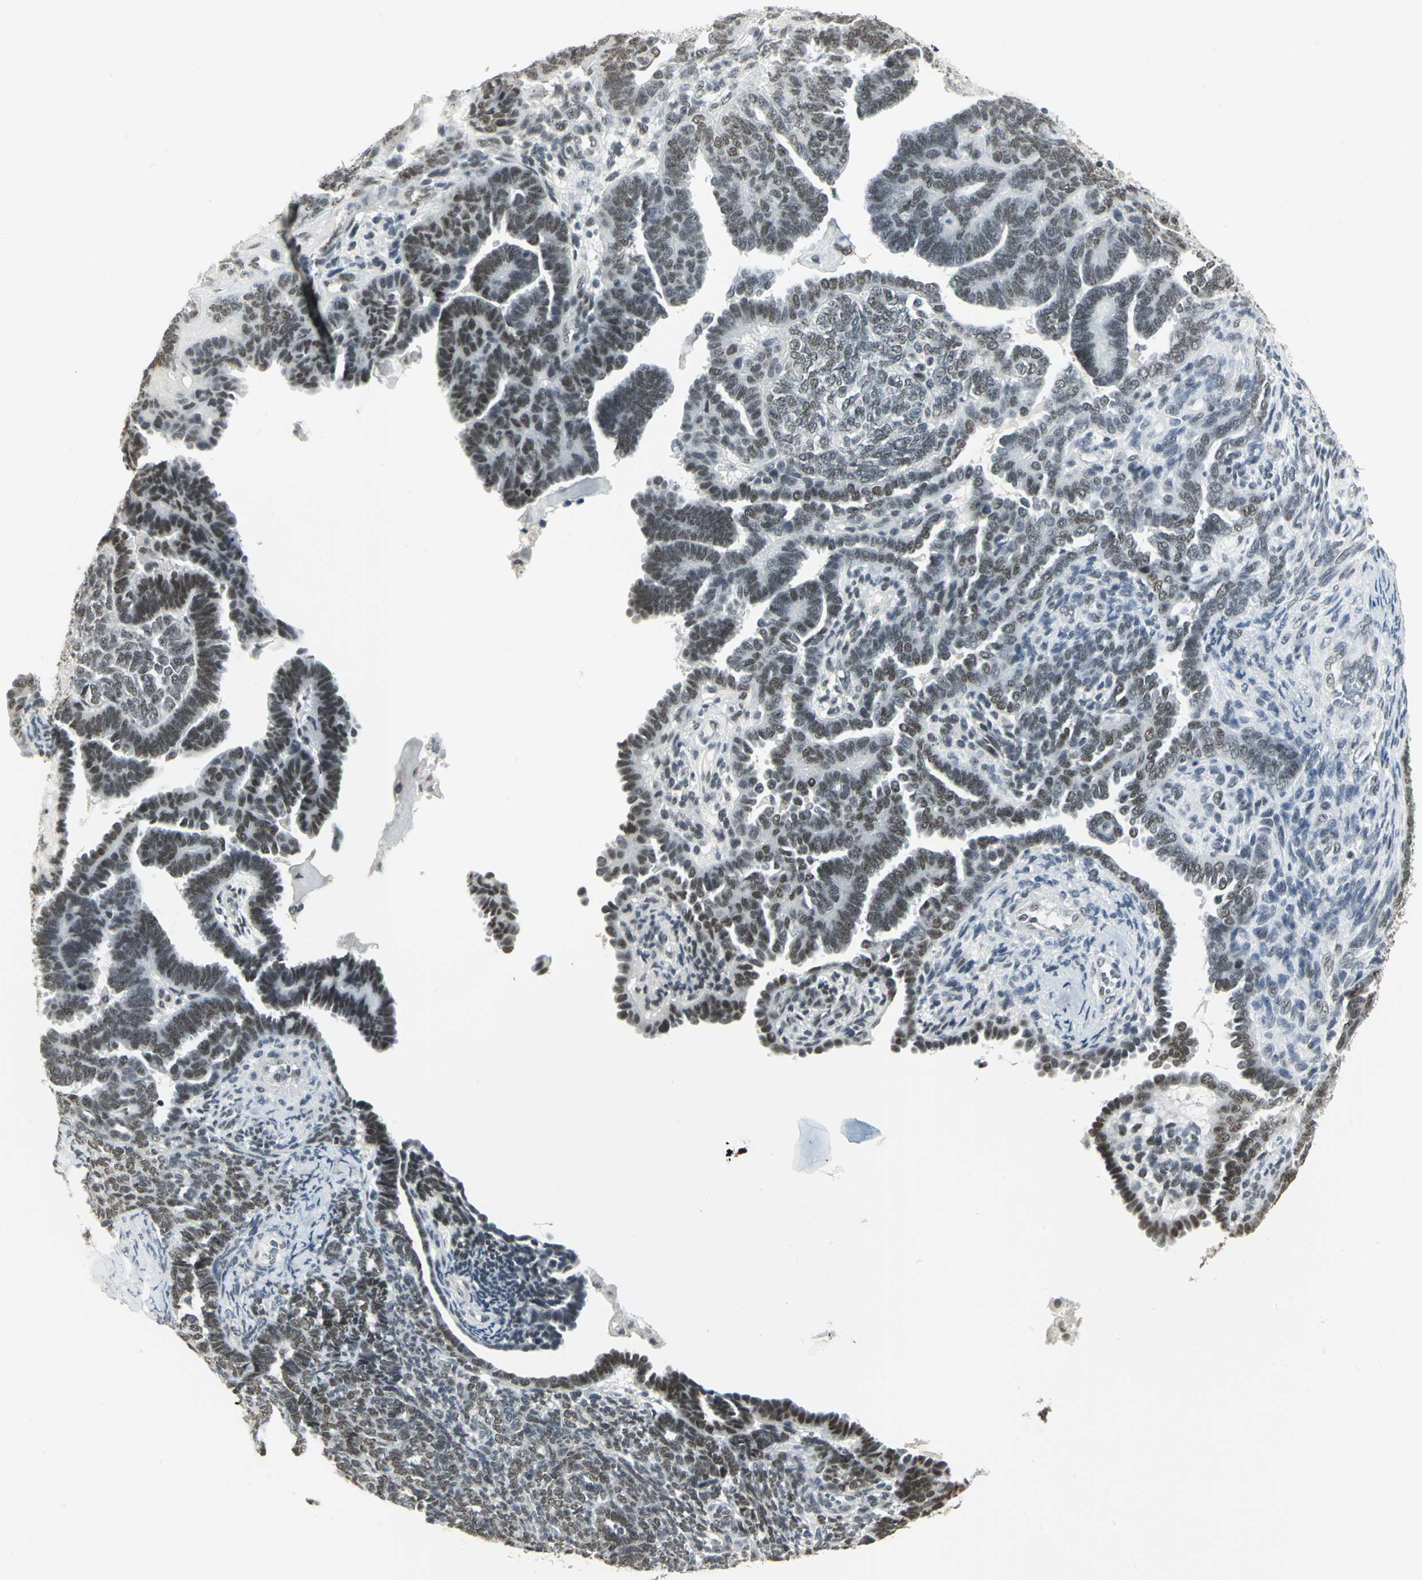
{"staining": {"intensity": "moderate", "quantity": ">75%", "location": "nuclear"}, "tissue": "endometrial cancer", "cell_type": "Tumor cells", "image_type": "cancer", "snomed": [{"axis": "morphology", "description": "Neoplasm, malignant, NOS"}, {"axis": "topography", "description": "Endometrium"}], "caption": "Immunohistochemistry staining of endometrial cancer, which demonstrates medium levels of moderate nuclear positivity in about >75% of tumor cells indicating moderate nuclear protein staining. The staining was performed using DAB (brown) for protein detection and nuclei were counterstained in hematoxylin (blue).", "gene": "CBX3", "patient": {"sex": "female", "age": 74}}